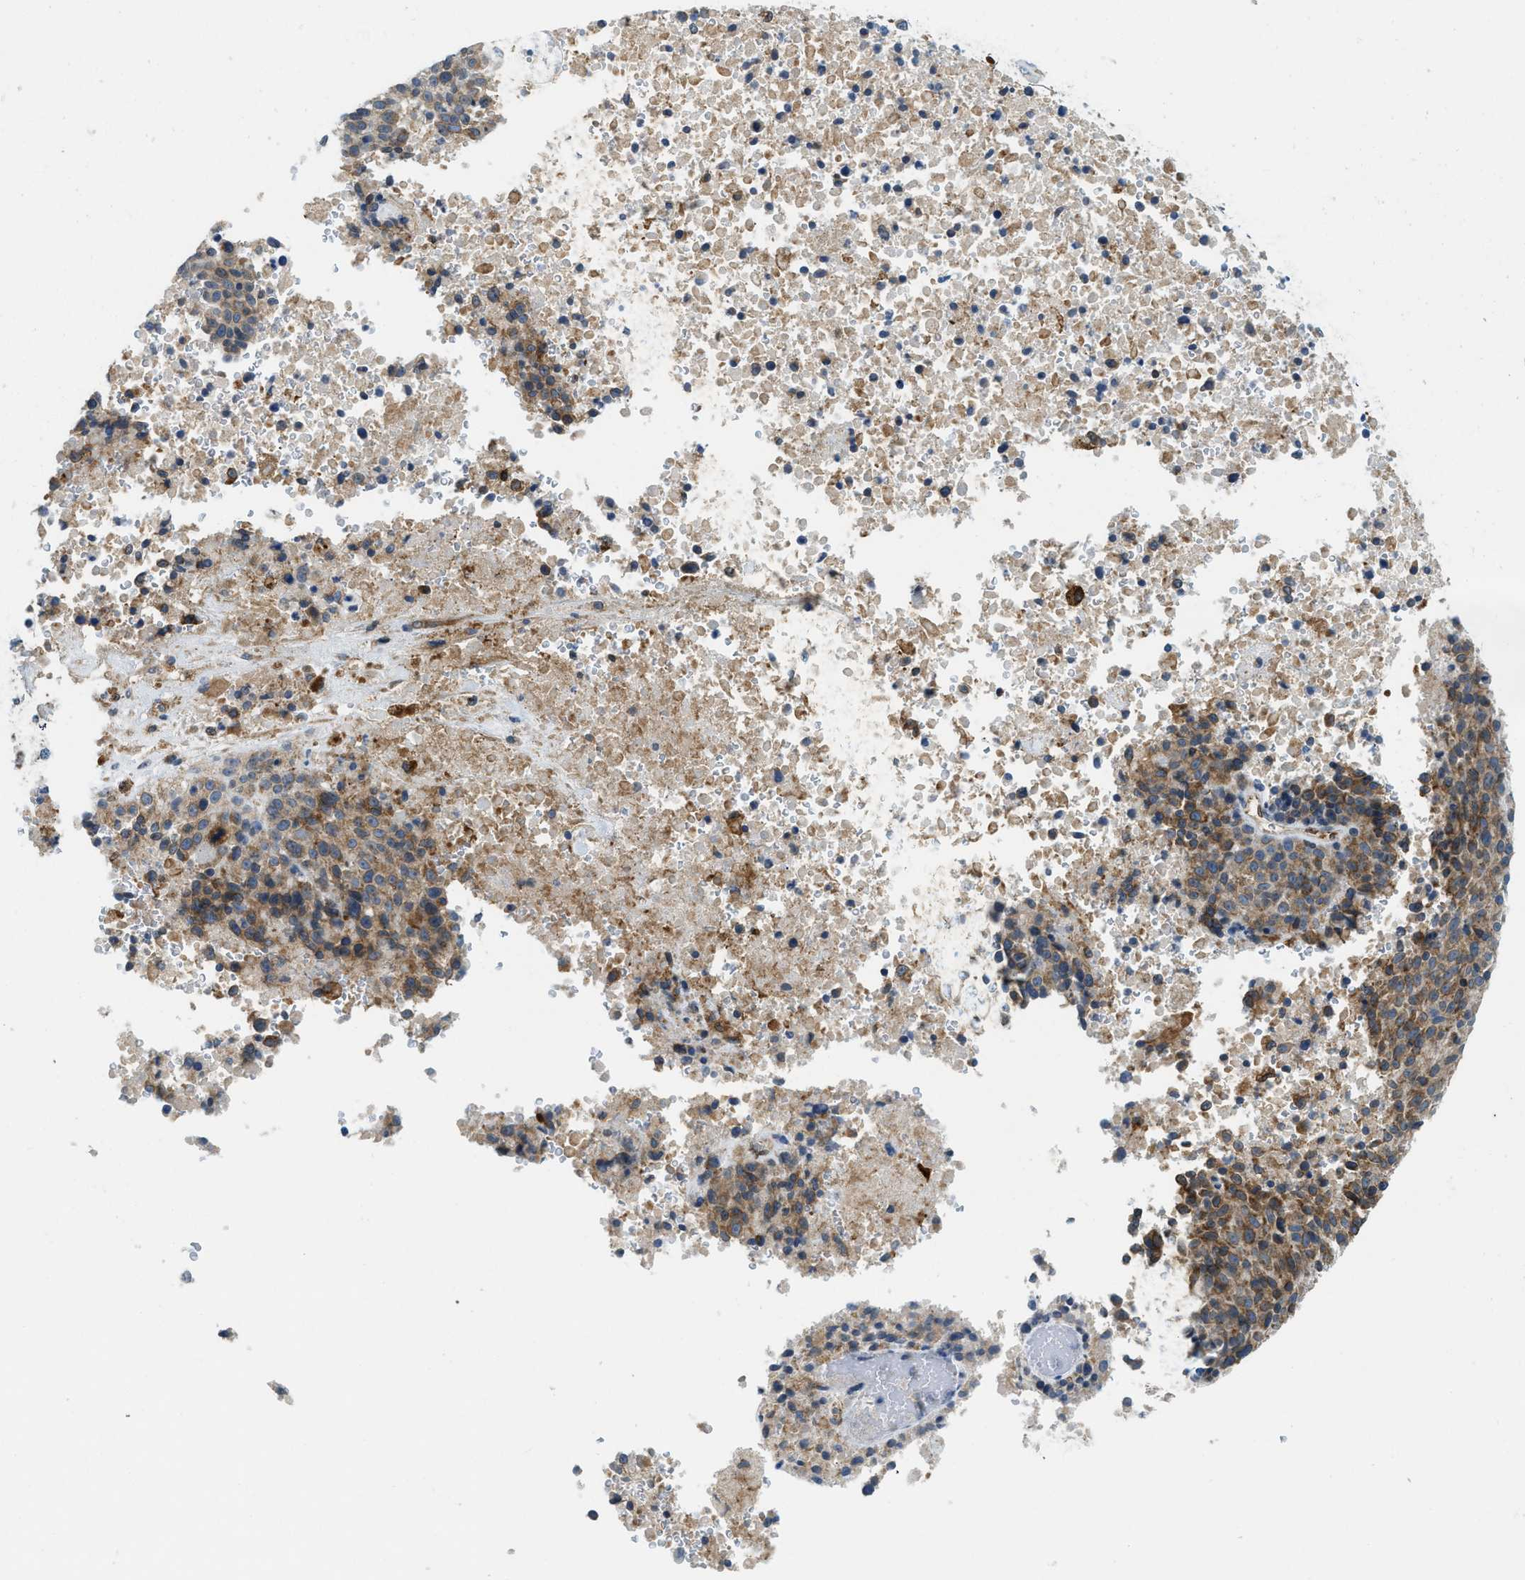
{"staining": {"intensity": "moderate", "quantity": ">75%", "location": "cytoplasmic/membranous"}, "tissue": "melanoma", "cell_type": "Tumor cells", "image_type": "cancer", "snomed": [{"axis": "morphology", "description": "Malignant melanoma, Metastatic site"}, {"axis": "topography", "description": "Cerebral cortex"}], "caption": "Tumor cells demonstrate medium levels of moderate cytoplasmic/membranous expression in about >75% of cells in human malignant melanoma (metastatic site).", "gene": "BCAP31", "patient": {"sex": "female", "age": 52}}